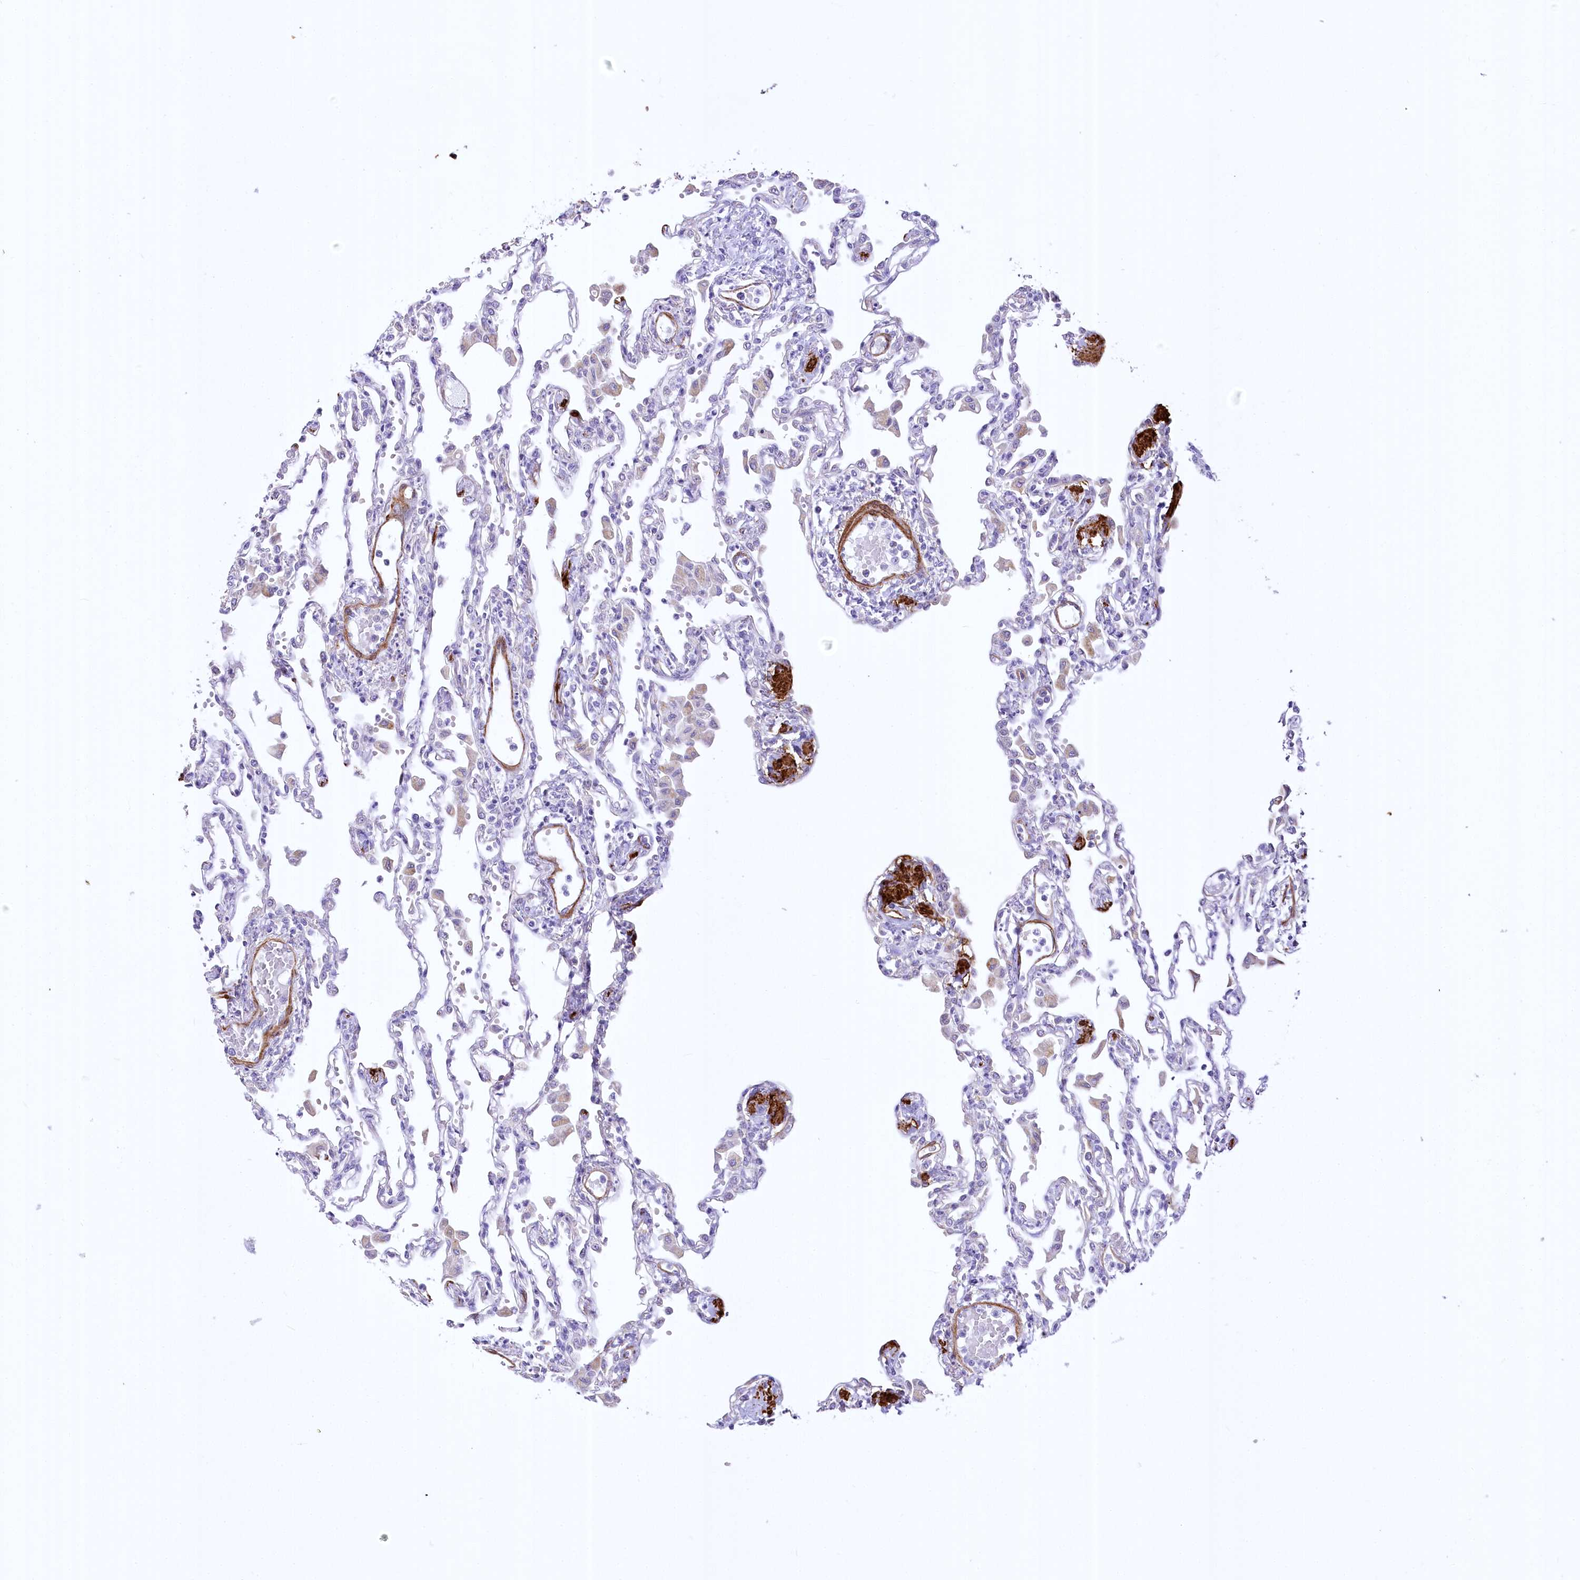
{"staining": {"intensity": "negative", "quantity": "none", "location": "none"}, "tissue": "lung", "cell_type": "Alveolar cells", "image_type": "normal", "snomed": [{"axis": "morphology", "description": "Normal tissue, NOS"}, {"axis": "topography", "description": "Bronchus"}, {"axis": "topography", "description": "Lung"}], "caption": "A high-resolution histopathology image shows IHC staining of unremarkable lung, which exhibits no significant expression in alveolar cells. (Brightfield microscopy of DAB immunohistochemistry (IHC) at high magnification).", "gene": "SYNPO2", "patient": {"sex": "female", "age": 49}}